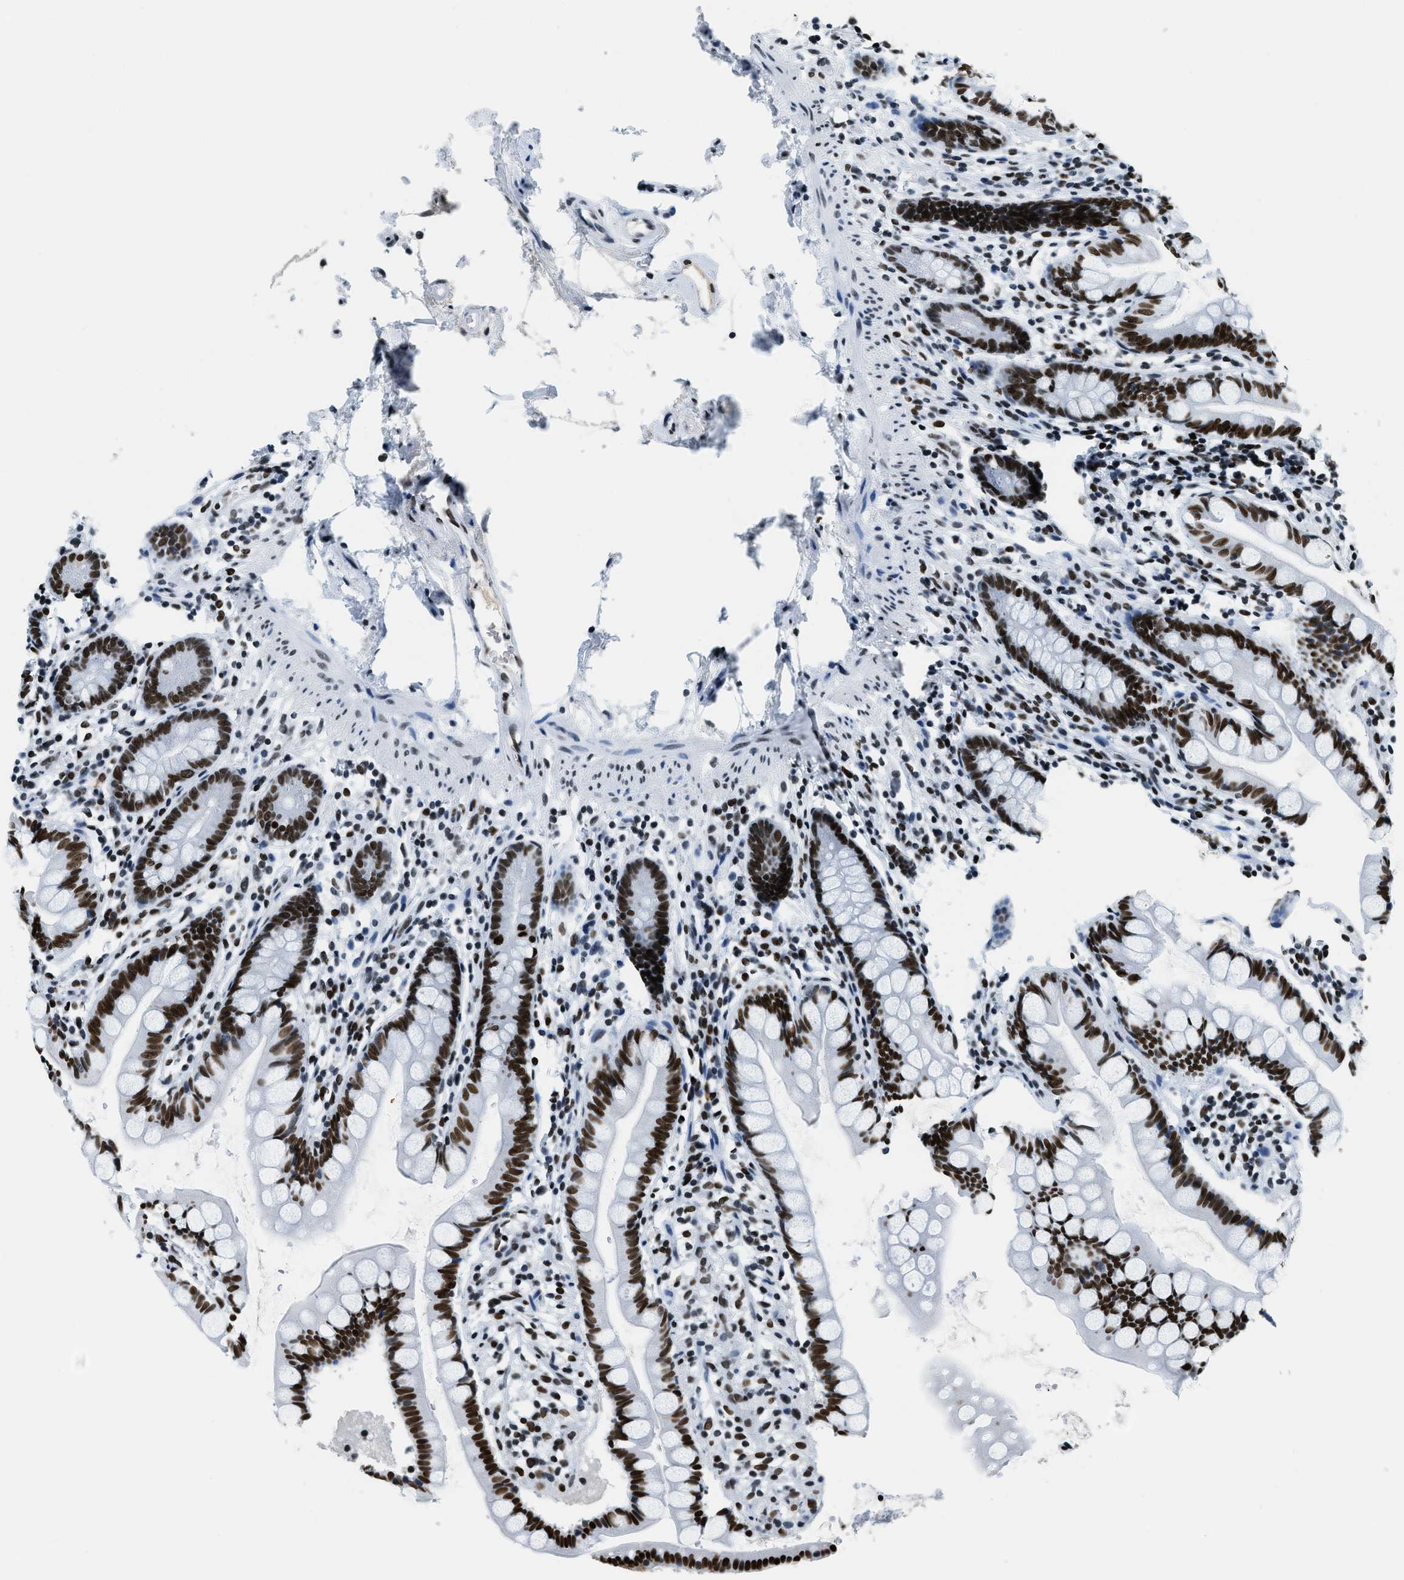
{"staining": {"intensity": "strong", "quantity": ">75%", "location": "nuclear"}, "tissue": "small intestine", "cell_type": "Glandular cells", "image_type": "normal", "snomed": [{"axis": "morphology", "description": "Normal tissue, NOS"}, {"axis": "topography", "description": "Small intestine"}], "caption": "The histopathology image displays staining of normal small intestine, revealing strong nuclear protein expression (brown color) within glandular cells. Using DAB (3,3'-diaminobenzidine) (brown) and hematoxylin (blue) stains, captured at high magnification using brightfield microscopy.", "gene": "TOP1", "patient": {"sex": "female", "age": 84}}